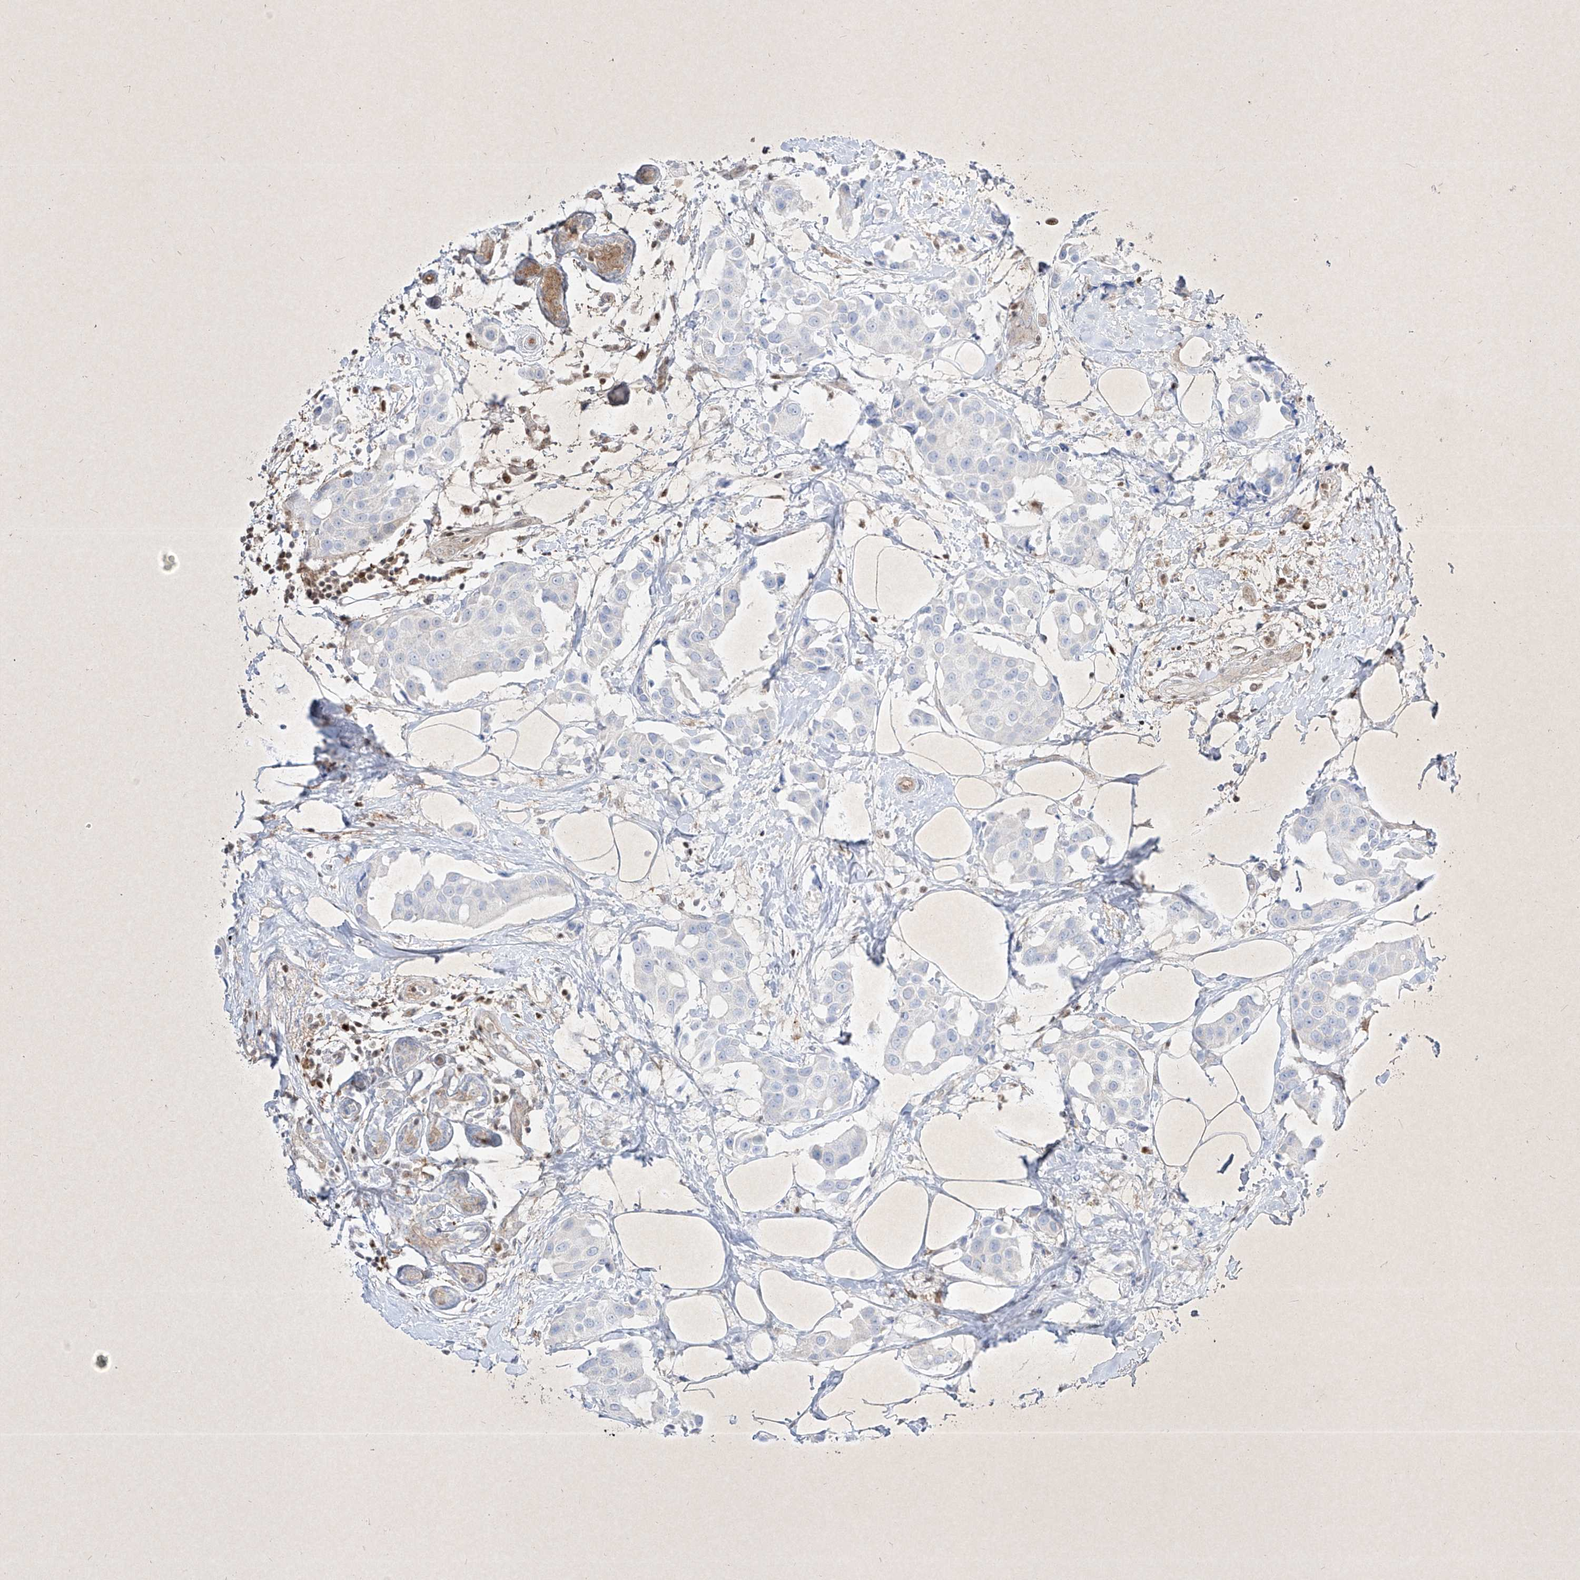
{"staining": {"intensity": "negative", "quantity": "none", "location": "none"}, "tissue": "breast cancer", "cell_type": "Tumor cells", "image_type": "cancer", "snomed": [{"axis": "morphology", "description": "Normal tissue, NOS"}, {"axis": "morphology", "description": "Duct carcinoma"}, {"axis": "topography", "description": "Breast"}], "caption": "DAB (3,3'-diaminobenzidine) immunohistochemical staining of human breast infiltrating ductal carcinoma displays no significant positivity in tumor cells. (IHC, brightfield microscopy, high magnification).", "gene": "PSMB10", "patient": {"sex": "female", "age": 39}}